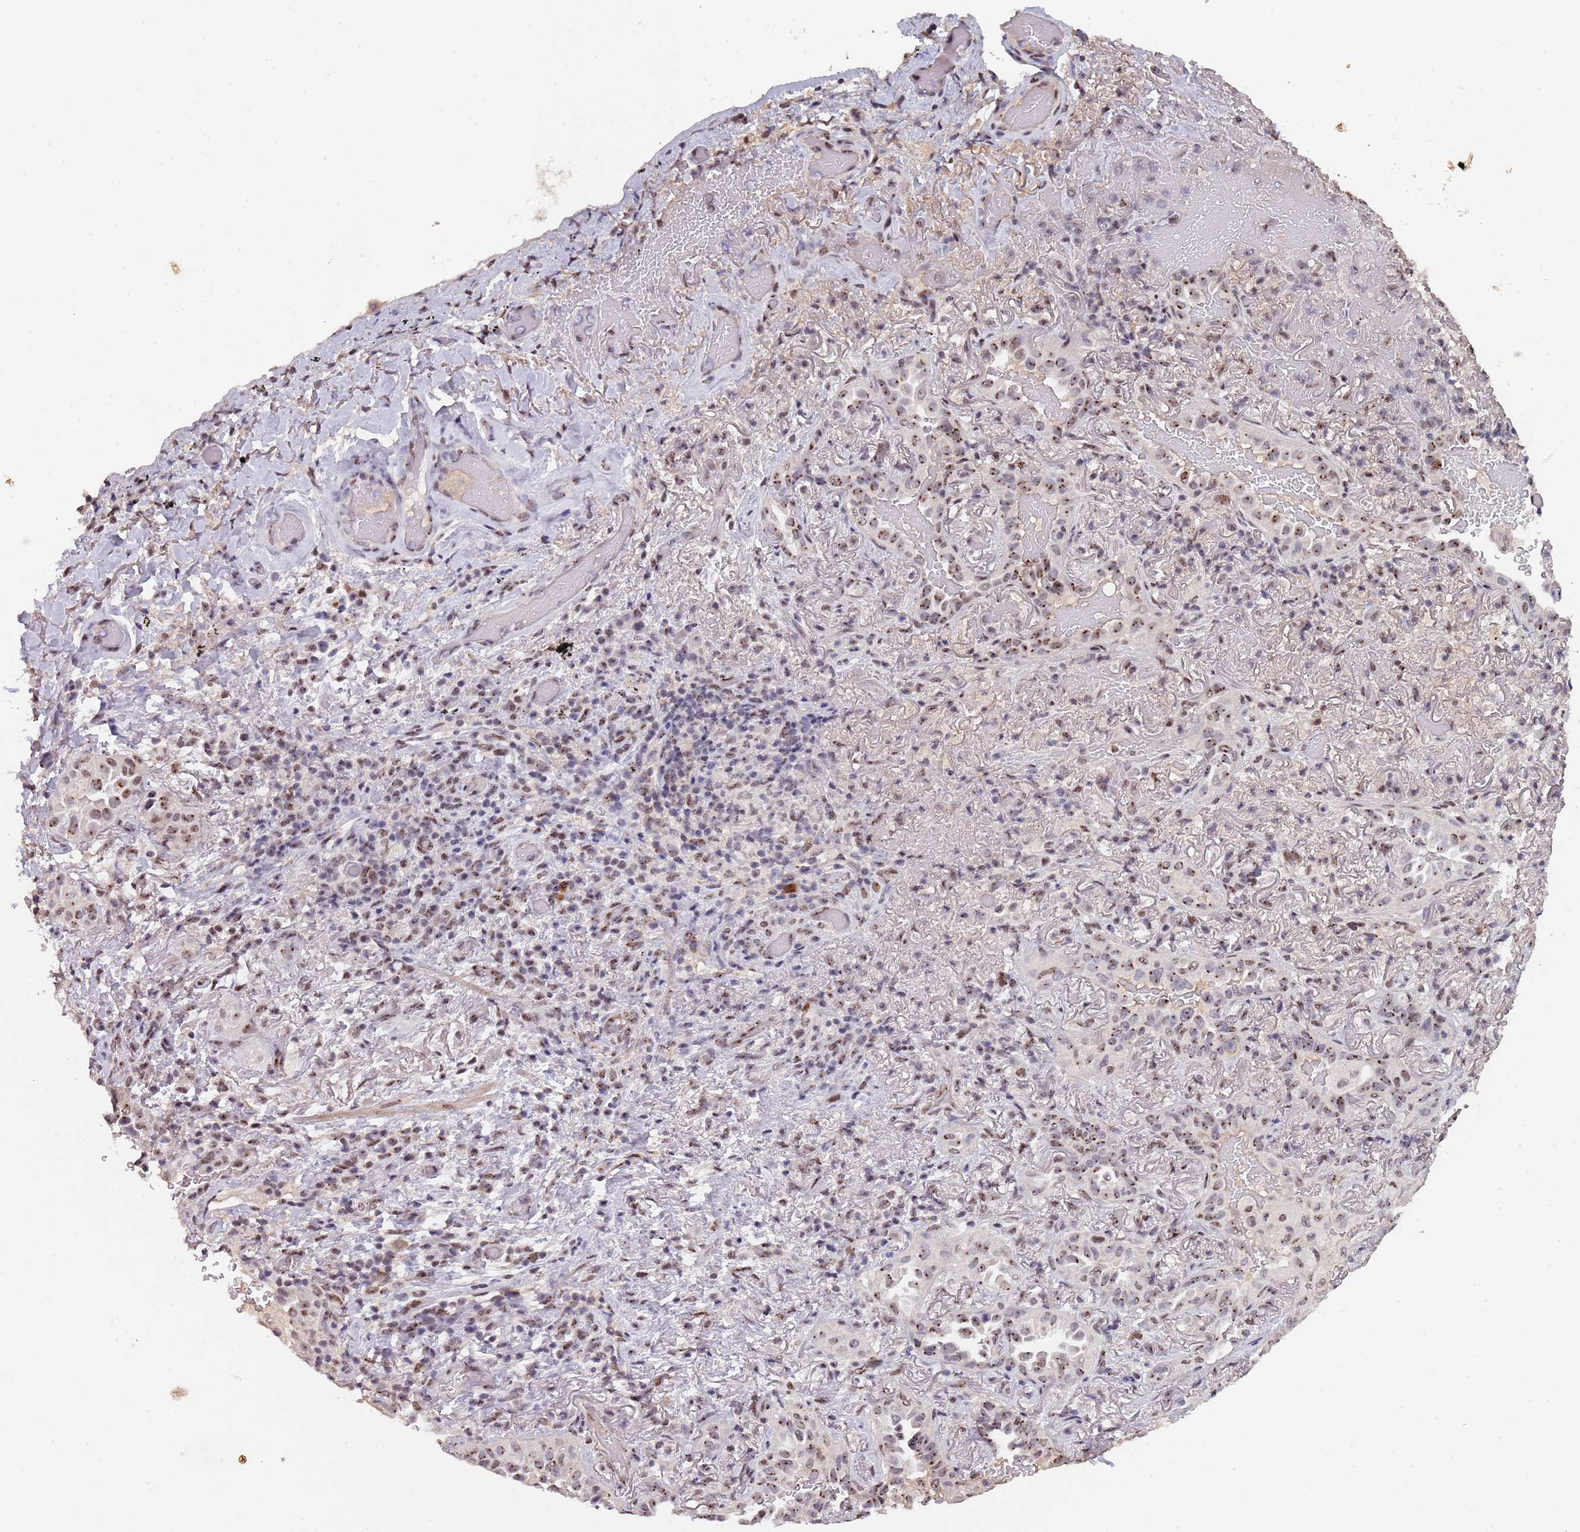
{"staining": {"intensity": "moderate", "quantity": ">75%", "location": "nuclear"}, "tissue": "lung cancer", "cell_type": "Tumor cells", "image_type": "cancer", "snomed": [{"axis": "morphology", "description": "Adenocarcinoma, NOS"}, {"axis": "topography", "description": "Lung"}], "caption": "Immunohistochemical staining of human lung cancer (adenocarcinoma) exhibits moderate nuclear protein expression in approximately >75% of tumor cells.", "gene": "CIZ1", "patient": {"sex": "female", "age": 69}}